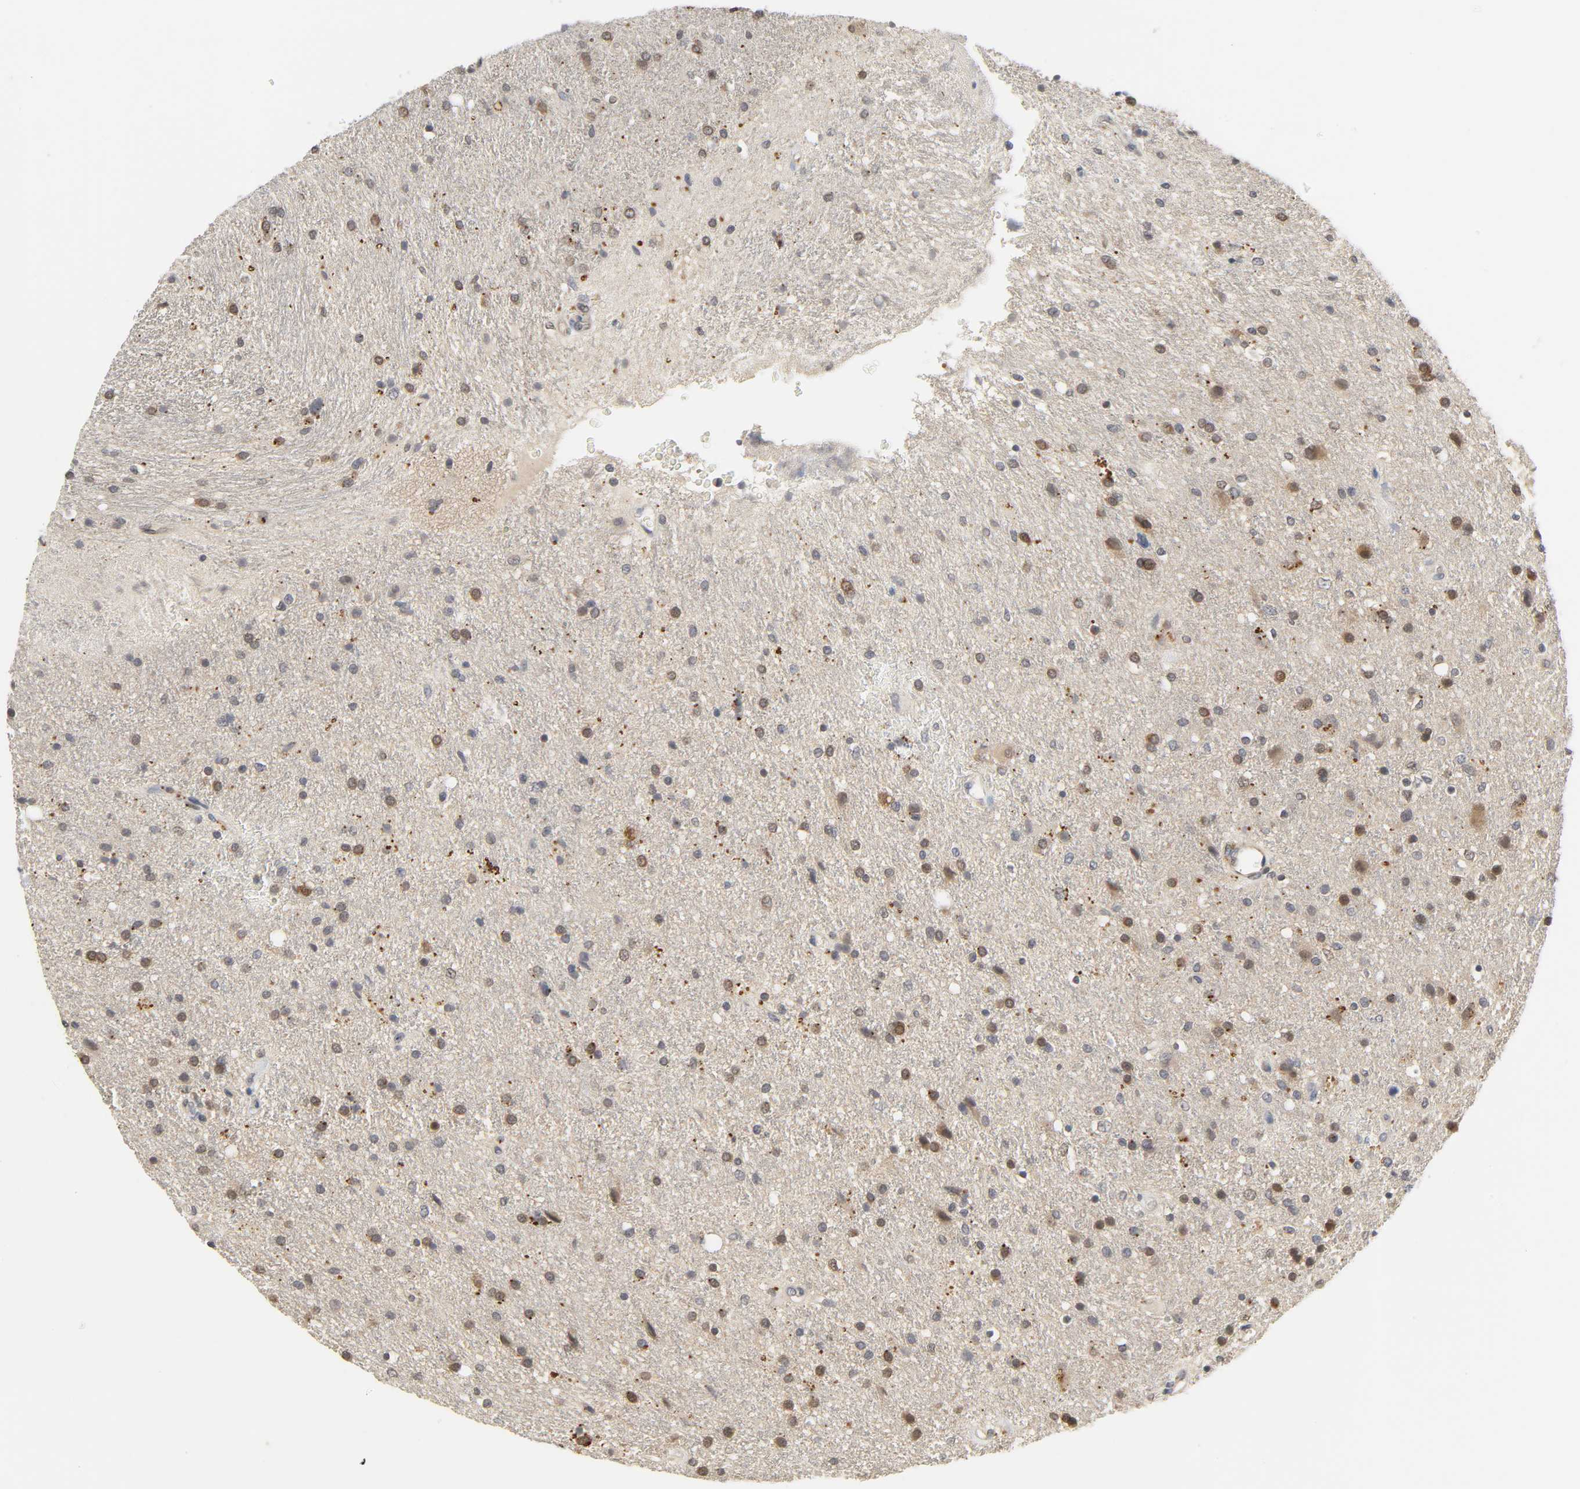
{"staining": {"intensity": "strong", "quantity": "25%-75%", "location": "cytoplasmic/membranous,nuclear"}, "tissue": "glioma", "cell_type": "Tumor cells", "image_type": "cancer", "snomed": [{"axis": "morphology", "description": "Normal tissue, NOS"}, {"axis": "morphology", "description": "Glioma, malignant, High grade"}, {"axis": "topography", "description": "Cerebral cortex"}], "caption": "Immunohistochemistry photomicrograph of malignant glioma (high-grade) stained for a protein (brown), which displays high levels of strong cytoplasmic/membranous and nuclear positivity in approximately 25%-75% of tumor cells.", "gene": "MIF", "patient": {"sex": "male", "age": 56}}